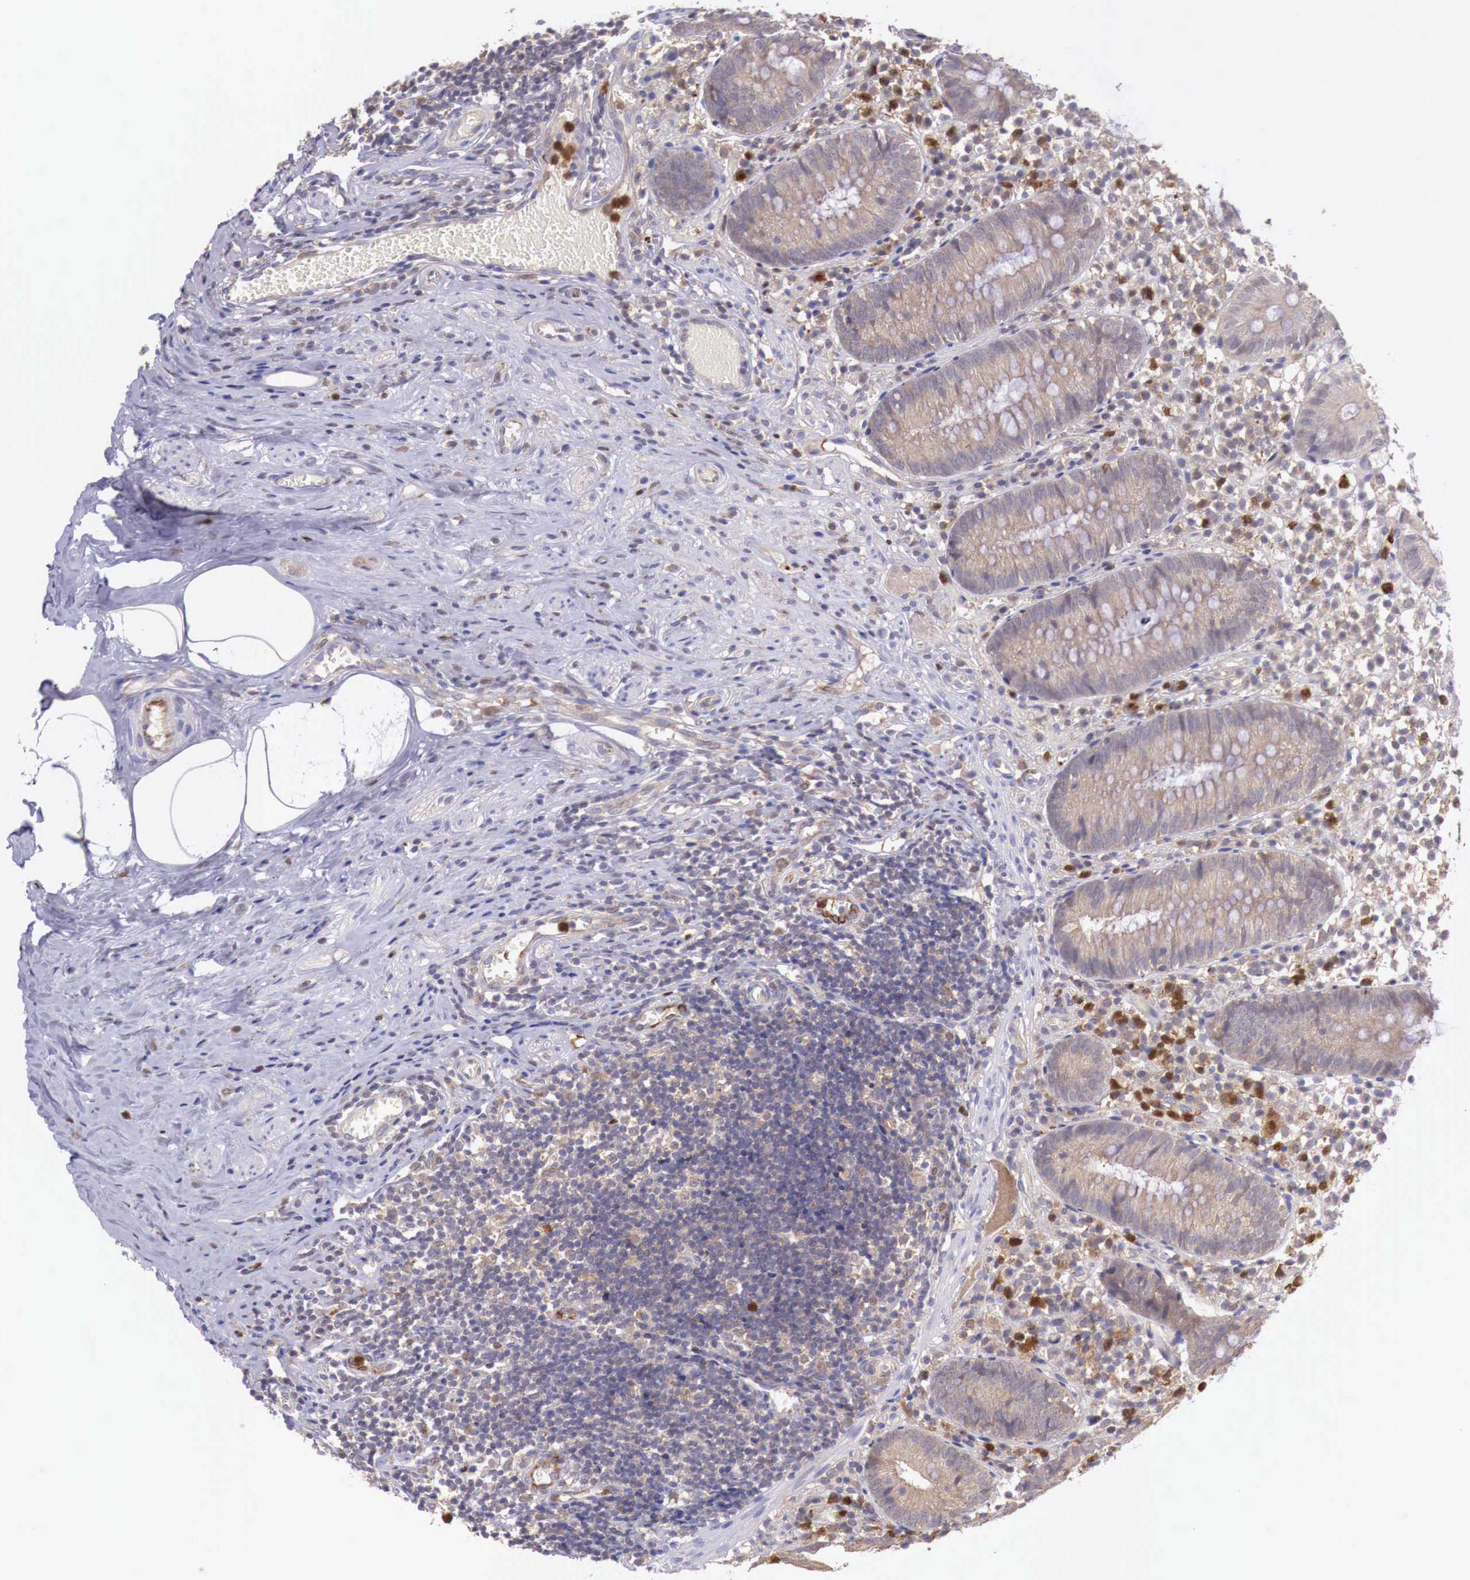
{"staining": {"intensity": "weak", "quantity": ">75%", "location": "cytoplasmic/membranous"}, "tissue": "appendix", "cell_type": "Glandular cells", "image_type": "normal", "snomed": [{"axis": "morphology", "description": "Normal tissue, NOS"}, {"axis": "topography", "description": "Appendix"}], "caption": "A high-resolution histopathology image shows immunohistochemistry staining of benign appendix, which shows weak cytoplasmic/membranous positivity in approximately >75% of glandular cells. The staining was performed using DAB (3,3'-diaminobenzidine), with brown indicating positive protein expression. Nuclei are stained blue with hematoxylin.", "gene": "GAB2", "patient": {"sex": "male", "age": 25}}